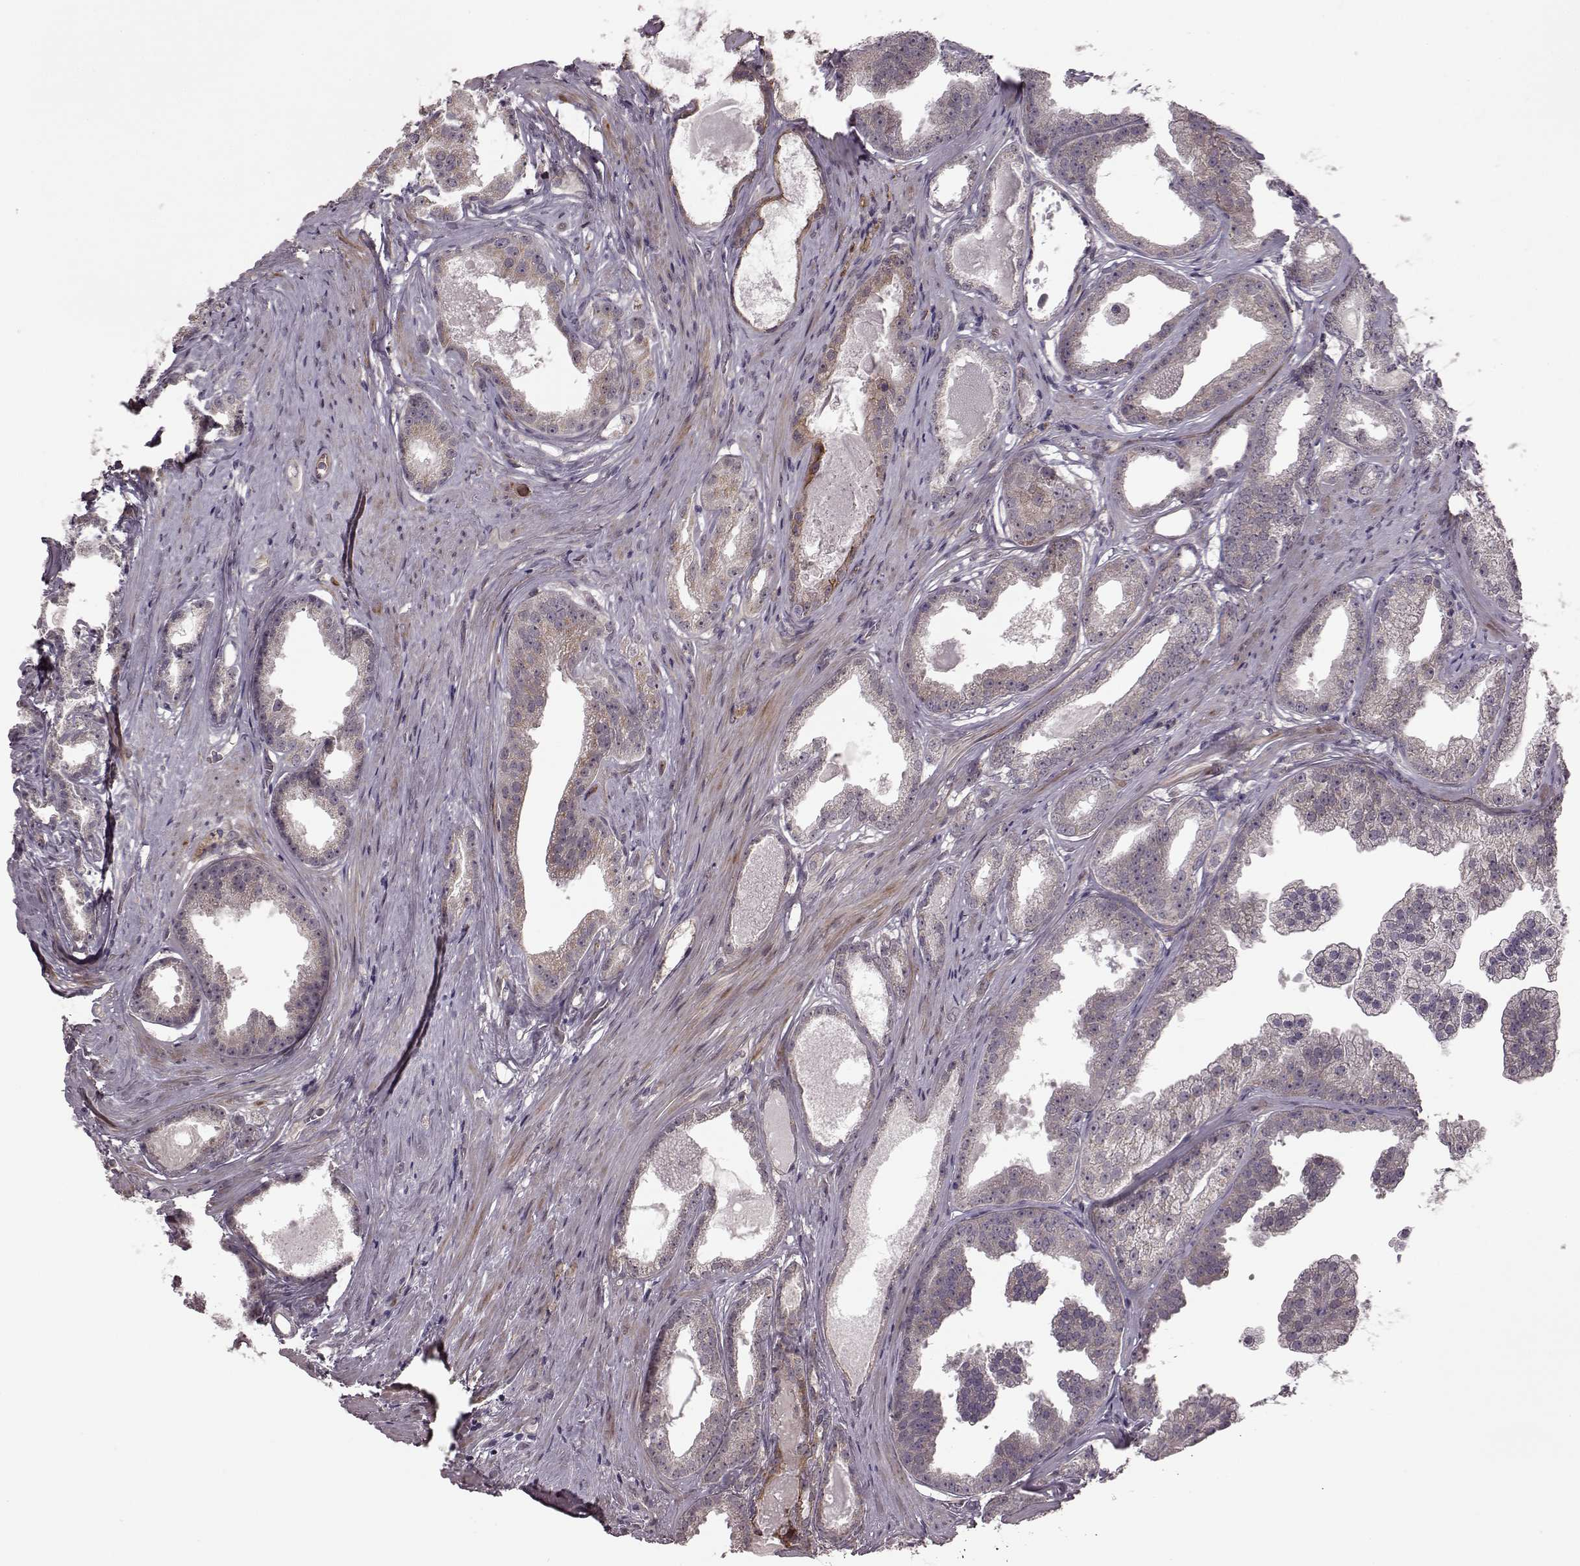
{"staining": {"intensity": "weak", "quantity": "25%-75%", "location": "cytoplasmic/membranous"}, "tissue": "prostate cancer", "cell_type": "Tumor cells", "image_type": "cancer", "snomed": [{"axis": "morphology", "description": "Adenocarcinoma, Low grade"}, {"axis": "topography", "description": "Prostate"}], "caption": "Prostate low-grade adenocarcinoma stained with a brown dye exhibits weak cytoplasmic/membranous positive staining in about 25%-75% of tumor cells.", "gene": "SYNPO", "patient": {"sex": "male", "age": 65}}